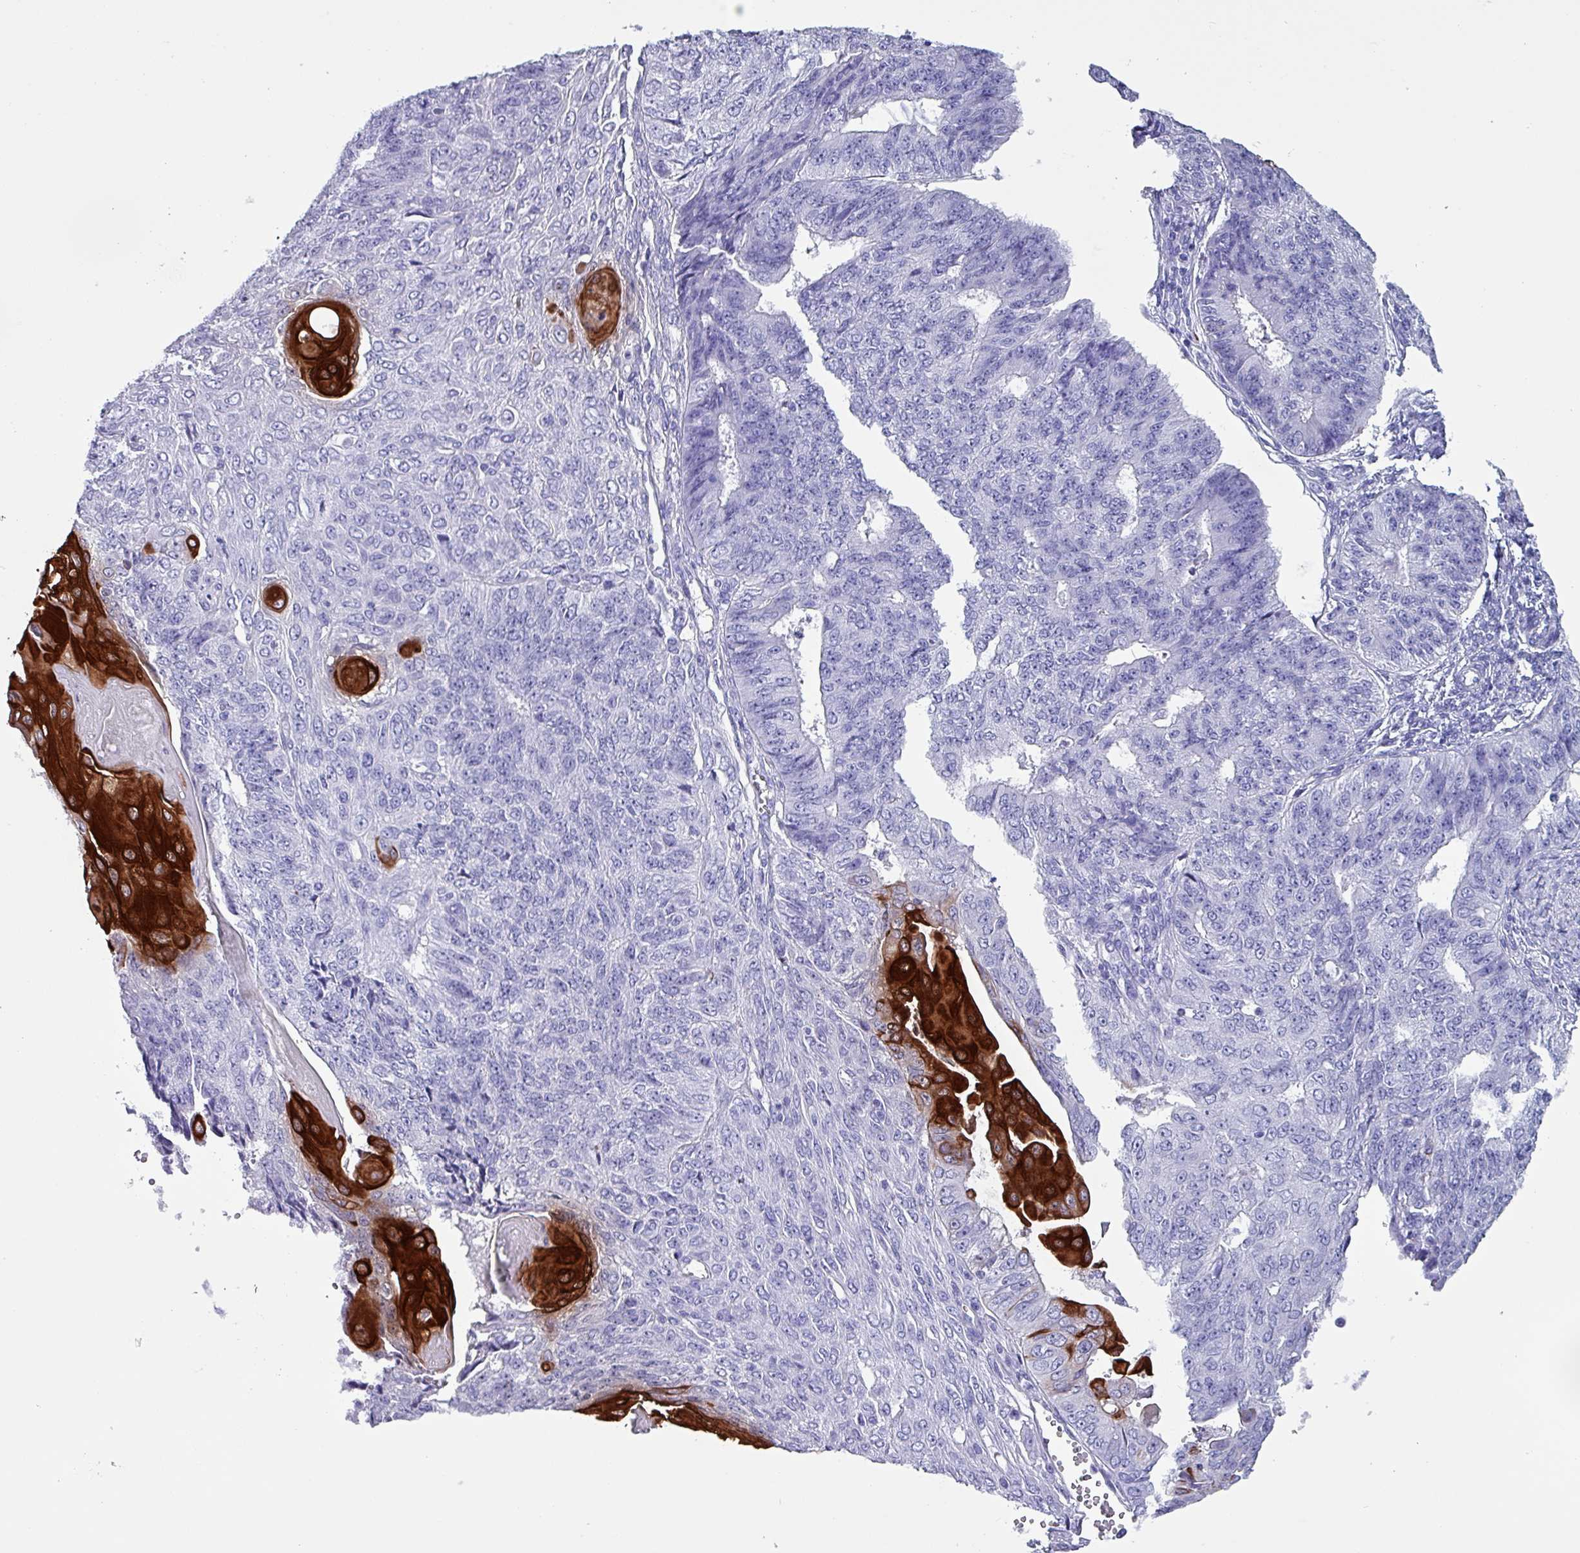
{"staining": {"intensity": "strong", "quantity": "<25%", "location": "cytoplasmic/membranous"}, "tissue": "endometrial cancer", "cell_type": "Tumor cells", "image_type": "cancer", "snomed": [{"axis": "morphology", "description": "Adenocarcinoma, NOS"}, {"axis": "topography", "description": "Endometrium"}], "caption": "Tumor cells reveal medium levels of strong cytoplasmic/membranous positivity in about <25% of cells in endometrial adenocarcinoma. Nuclei are stained in blue.", "gene": "KRT6C", "patient": {"sex": "female", "age": 32}}